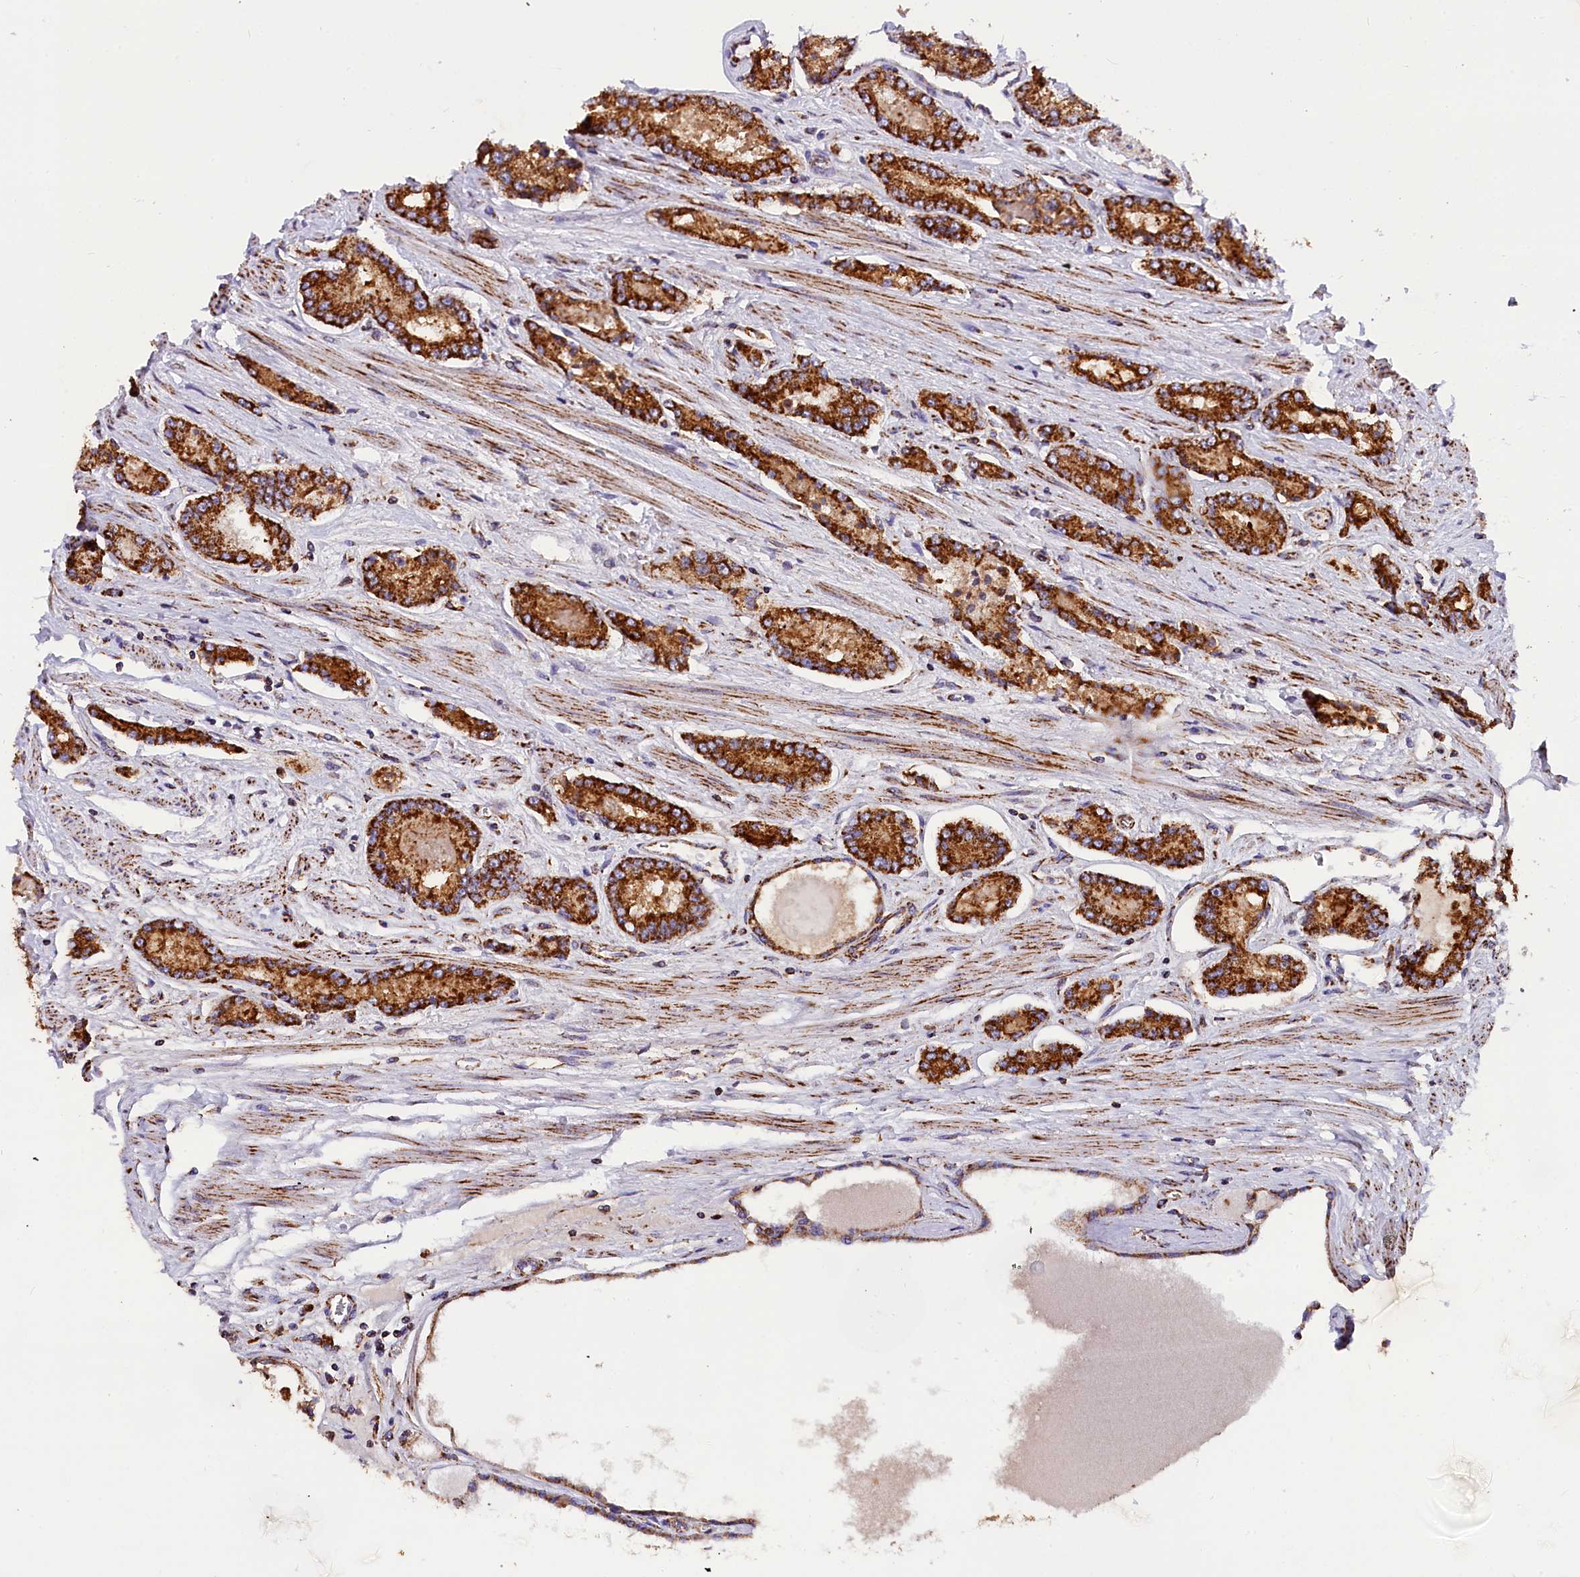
{"staining": {"intensity": "strong", "quantity": ">75%", "location": "cytoplasmic/membranous"}, "tissue": "prostate cancer", "cell_type": "Tumor cells", "image_type": "cancer", "snomed": [{"axis": "morphology", "description": "Adenocarcinoma, High grade"}, {"axis": "topography", "description": "Prostate"}], "caption": "Protein analysis of adenocarcinoma (high-grade) (prostate) tissue reveals strong cytoplasmic/membranous positivity in approximately >75% of tumor cells.", "gene": "NDUFA8", "patient": {"sex": "male", "age": 74}}